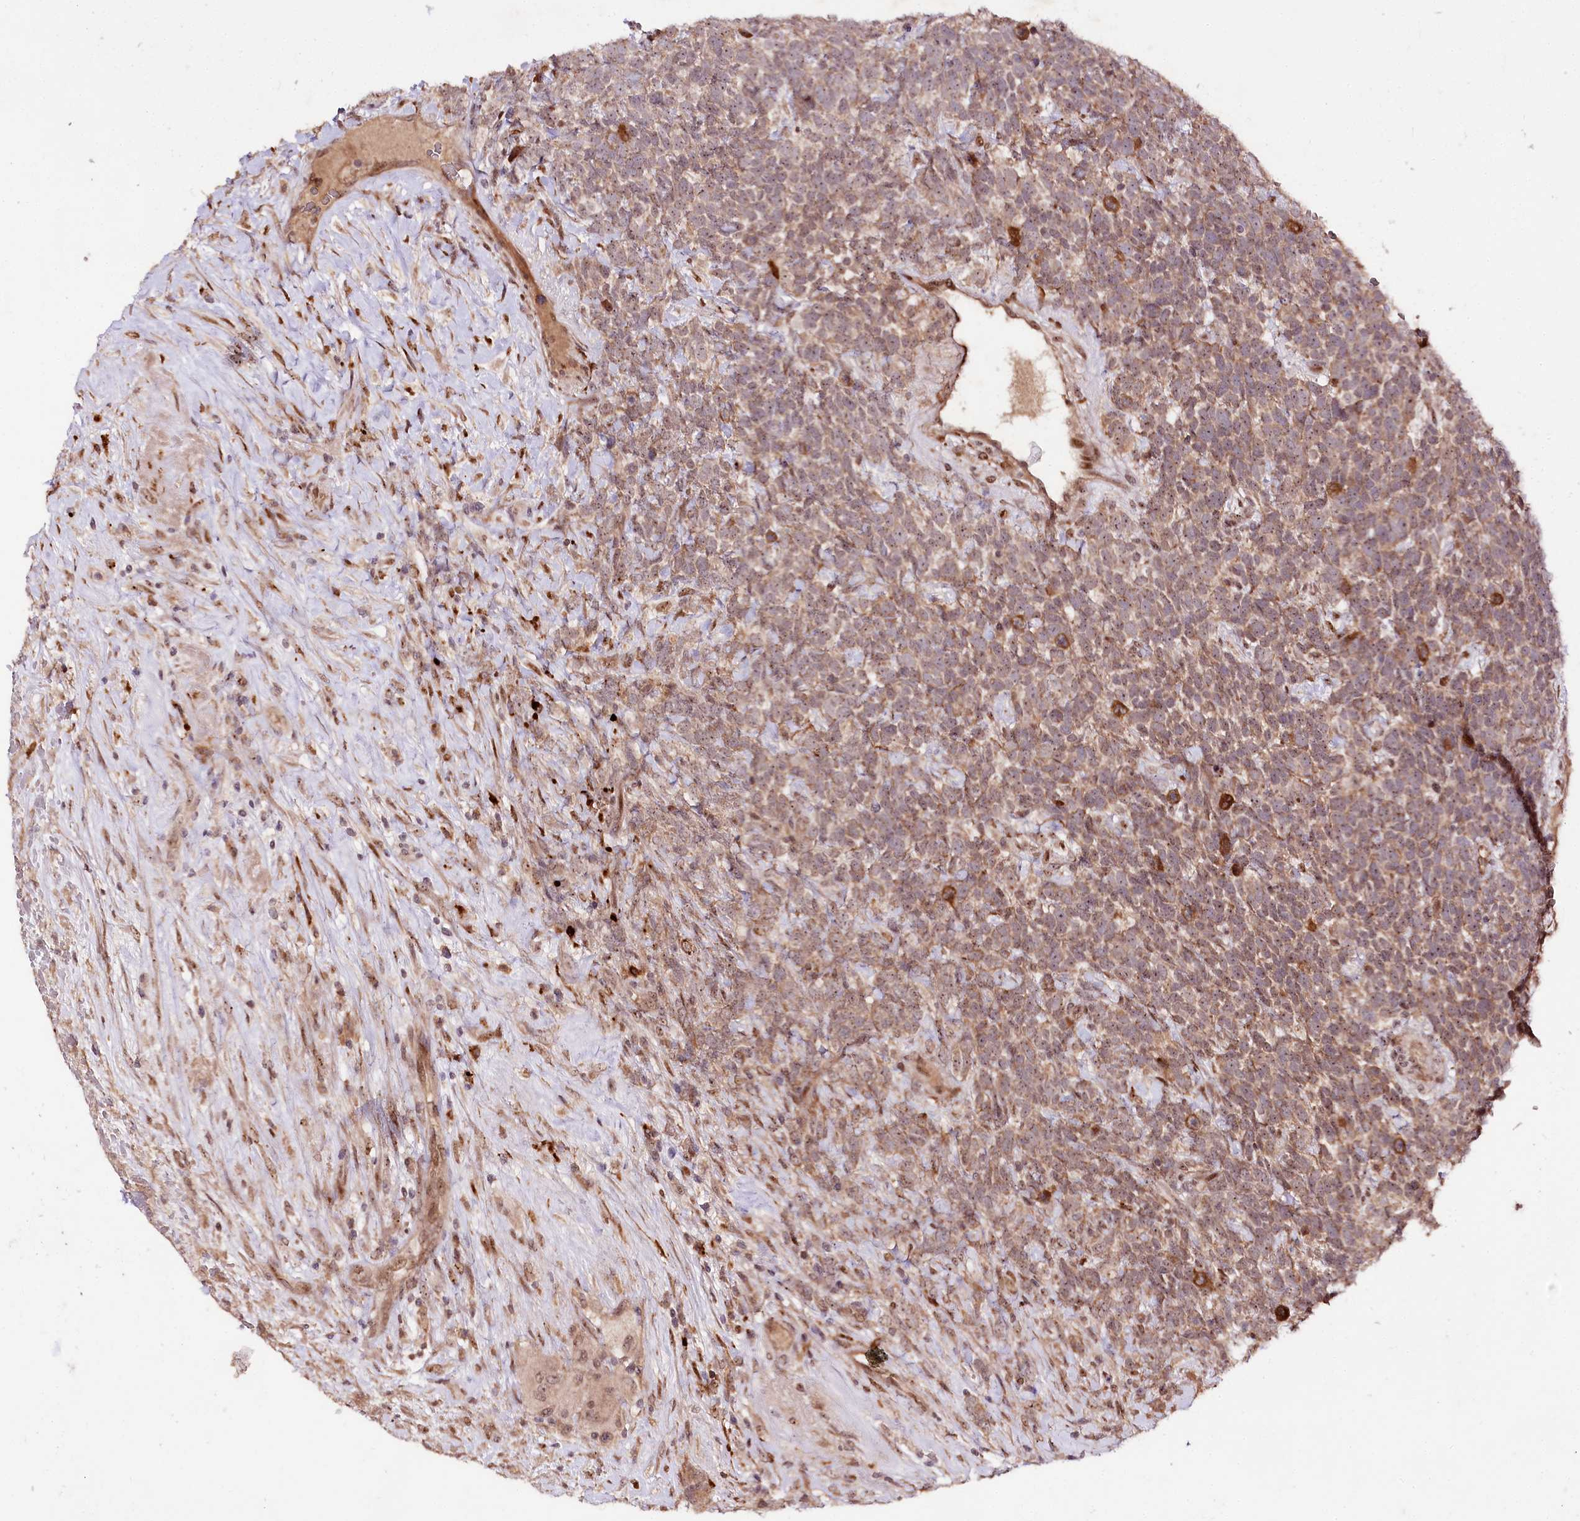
{"staining": {"intensity": "moderate", "quantity": ">75%", "location": "cytoplasmic/membranous"}, "tissue": "urothelial cancer", "cell_type": "Tumor cells", "image_type": "cancer", "snomed": [{"axis": "morphology", "description": "Urothelial carcinoma, High grade"}, {"axis": "topography", "description": "Urinary bladder"}], "caption": "The immunohistochemical stain highlights moderate cytoplasmic/membranous positivity in tumor cells of urothelial carcinoma (high-grade) tissue. (DAB IHC, brown staining for protein, blue staining for nuclei).", "gene": "DMP1", "patient": {"sex": "female", "age": 82}}